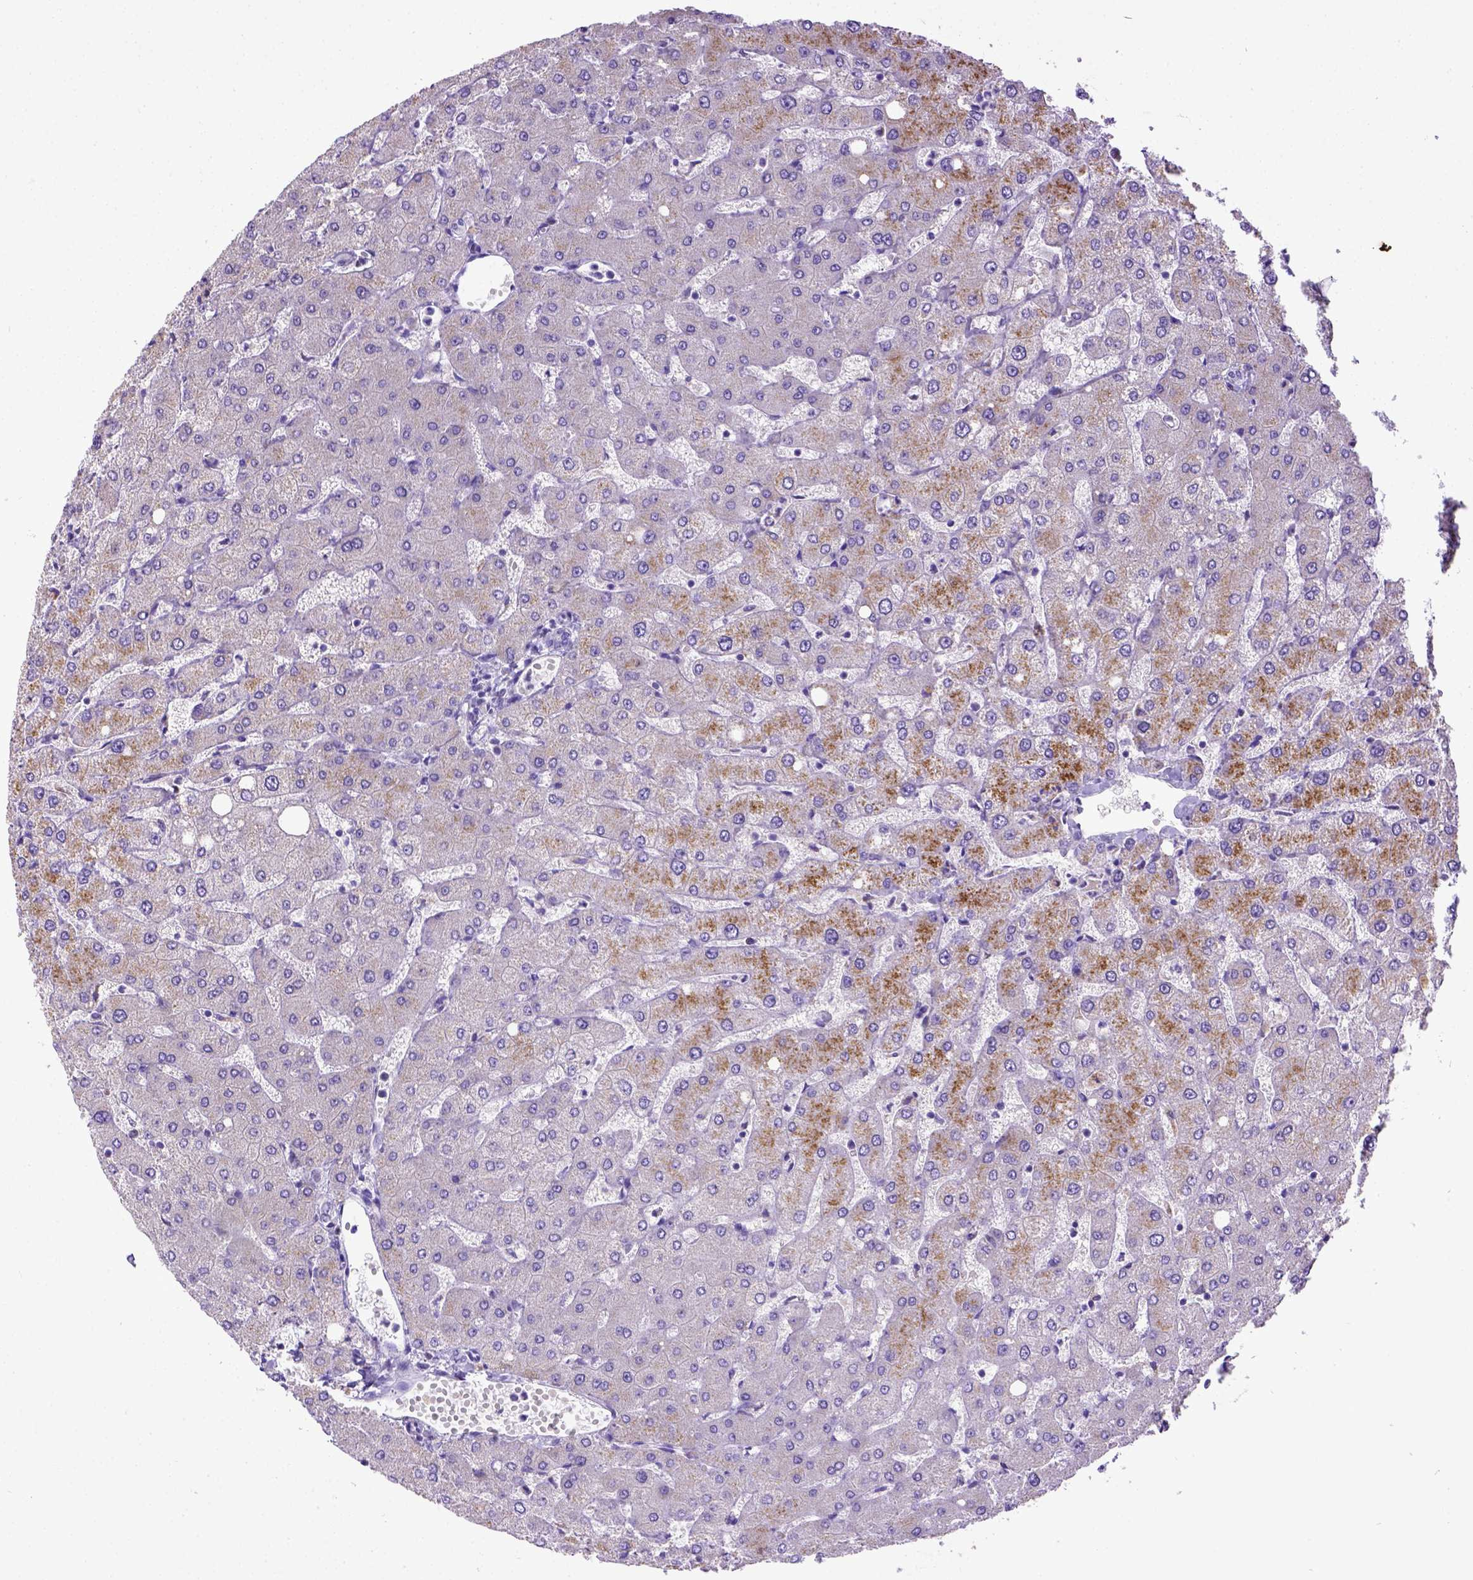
{"staining": {"intensity": "negative", "quantity": "none", "location": "none"}, "tissue": "liver", "cell_type": "Cholangiocytes", "image_type": "normal", "snomed": [{"axis": "morphology", "description": "Normal tissue, NOS"}, {"axis": "topography", "description": "Liver"}], "caption": "The IHC image has no significant positivity in cholangiocytes of liver.", "gene": "SPEF1", "patient": {"sex": "female", "age": 54}}